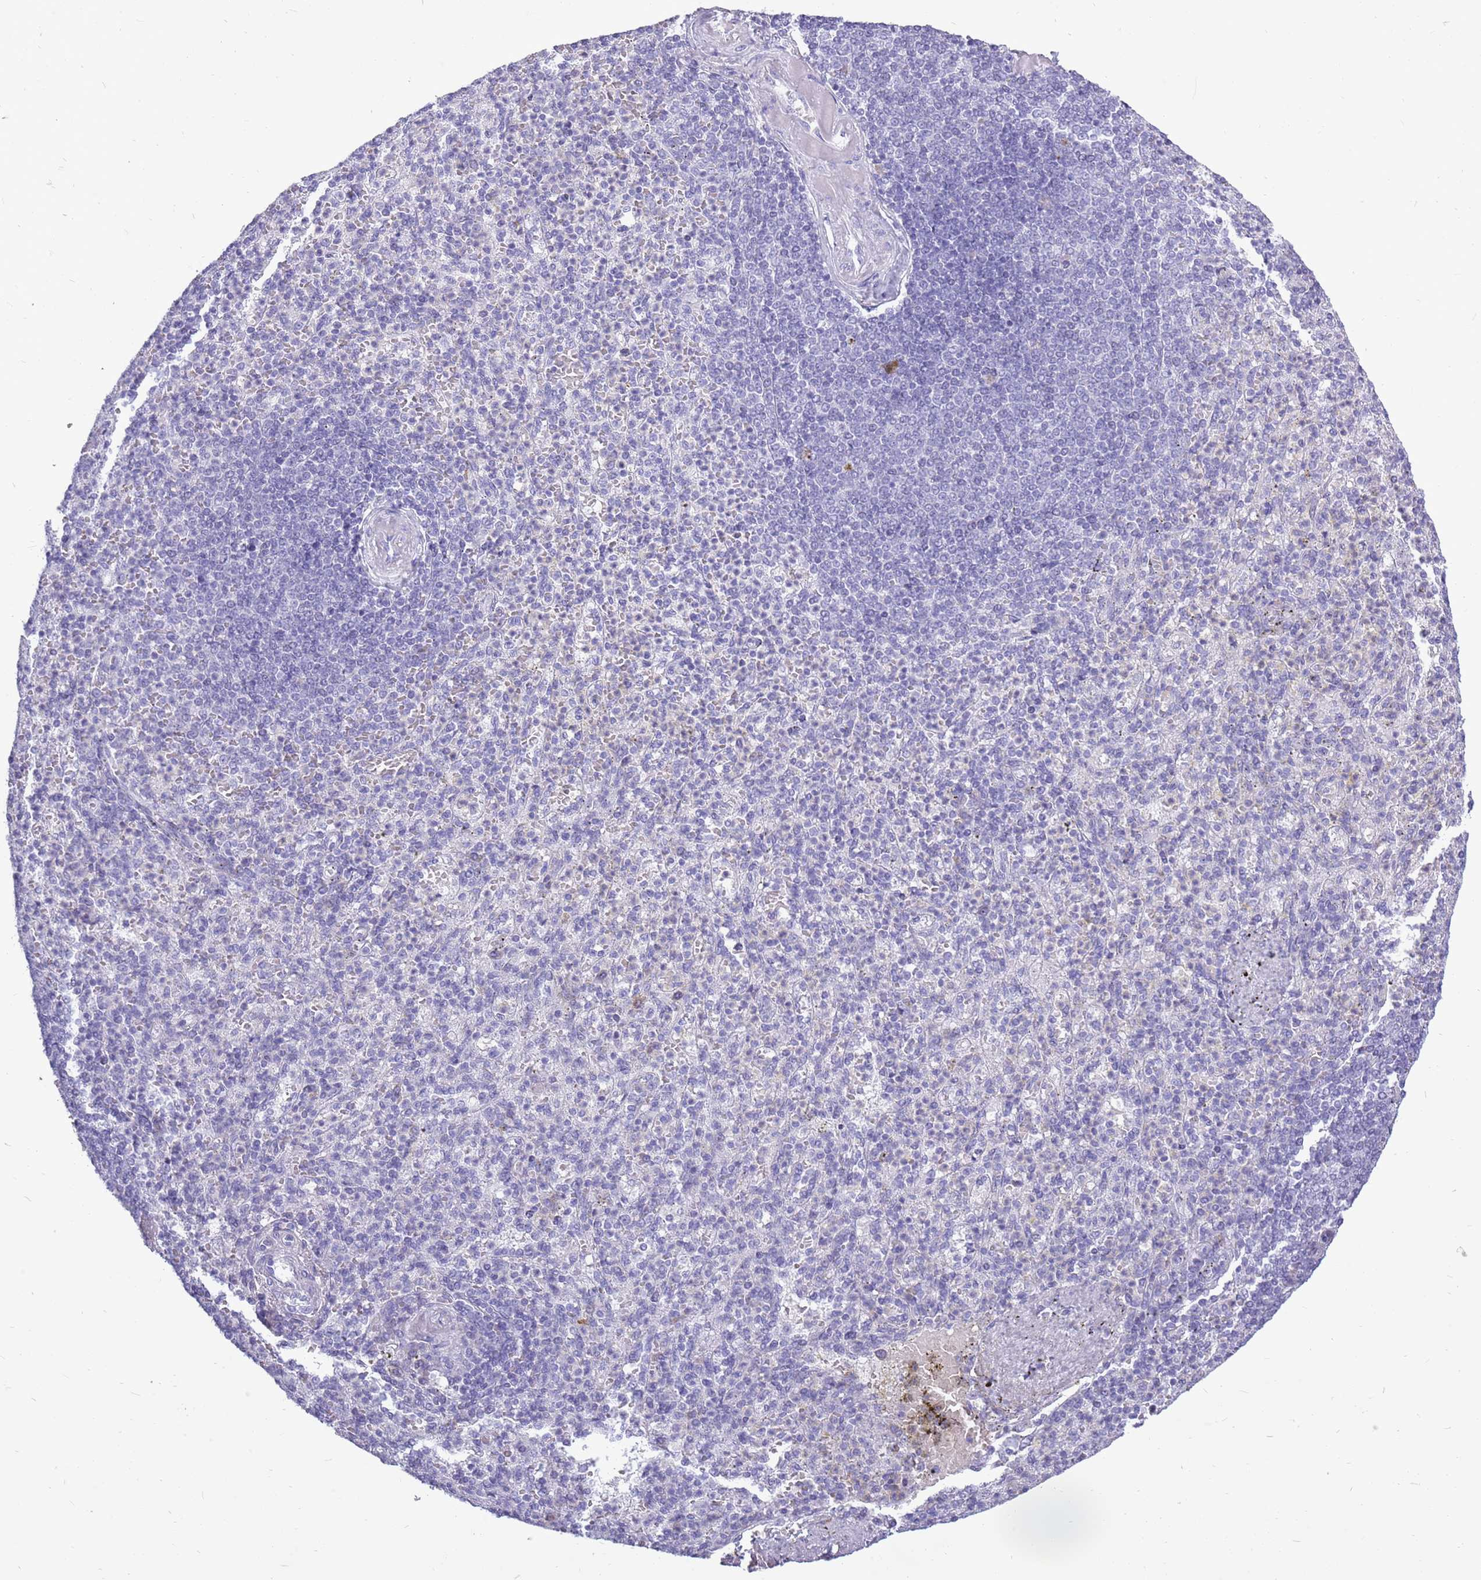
{"staining": {"intensity": "negative", "quantity": "none", "location": "none"}, "tissue": "spleen", "cell_type": "Cells in red pulp", "image_type": "normal", "snomed": [{"axis": "morphology", "description": "Normal tissue, NOS"}, {"axis": "topography", "description": "Spleen"}], "caption": "Immunohistochemistry image of normal spleen stained for a protein (brown), which shows no staining in cells in red pulp. (Brightfield microscopy of DAB (3,3'-diaminobenzidine) immunohistochemistry at high magnification).", "gene": "ZNF425", "patient": {"sex": "female", "age": 74}}